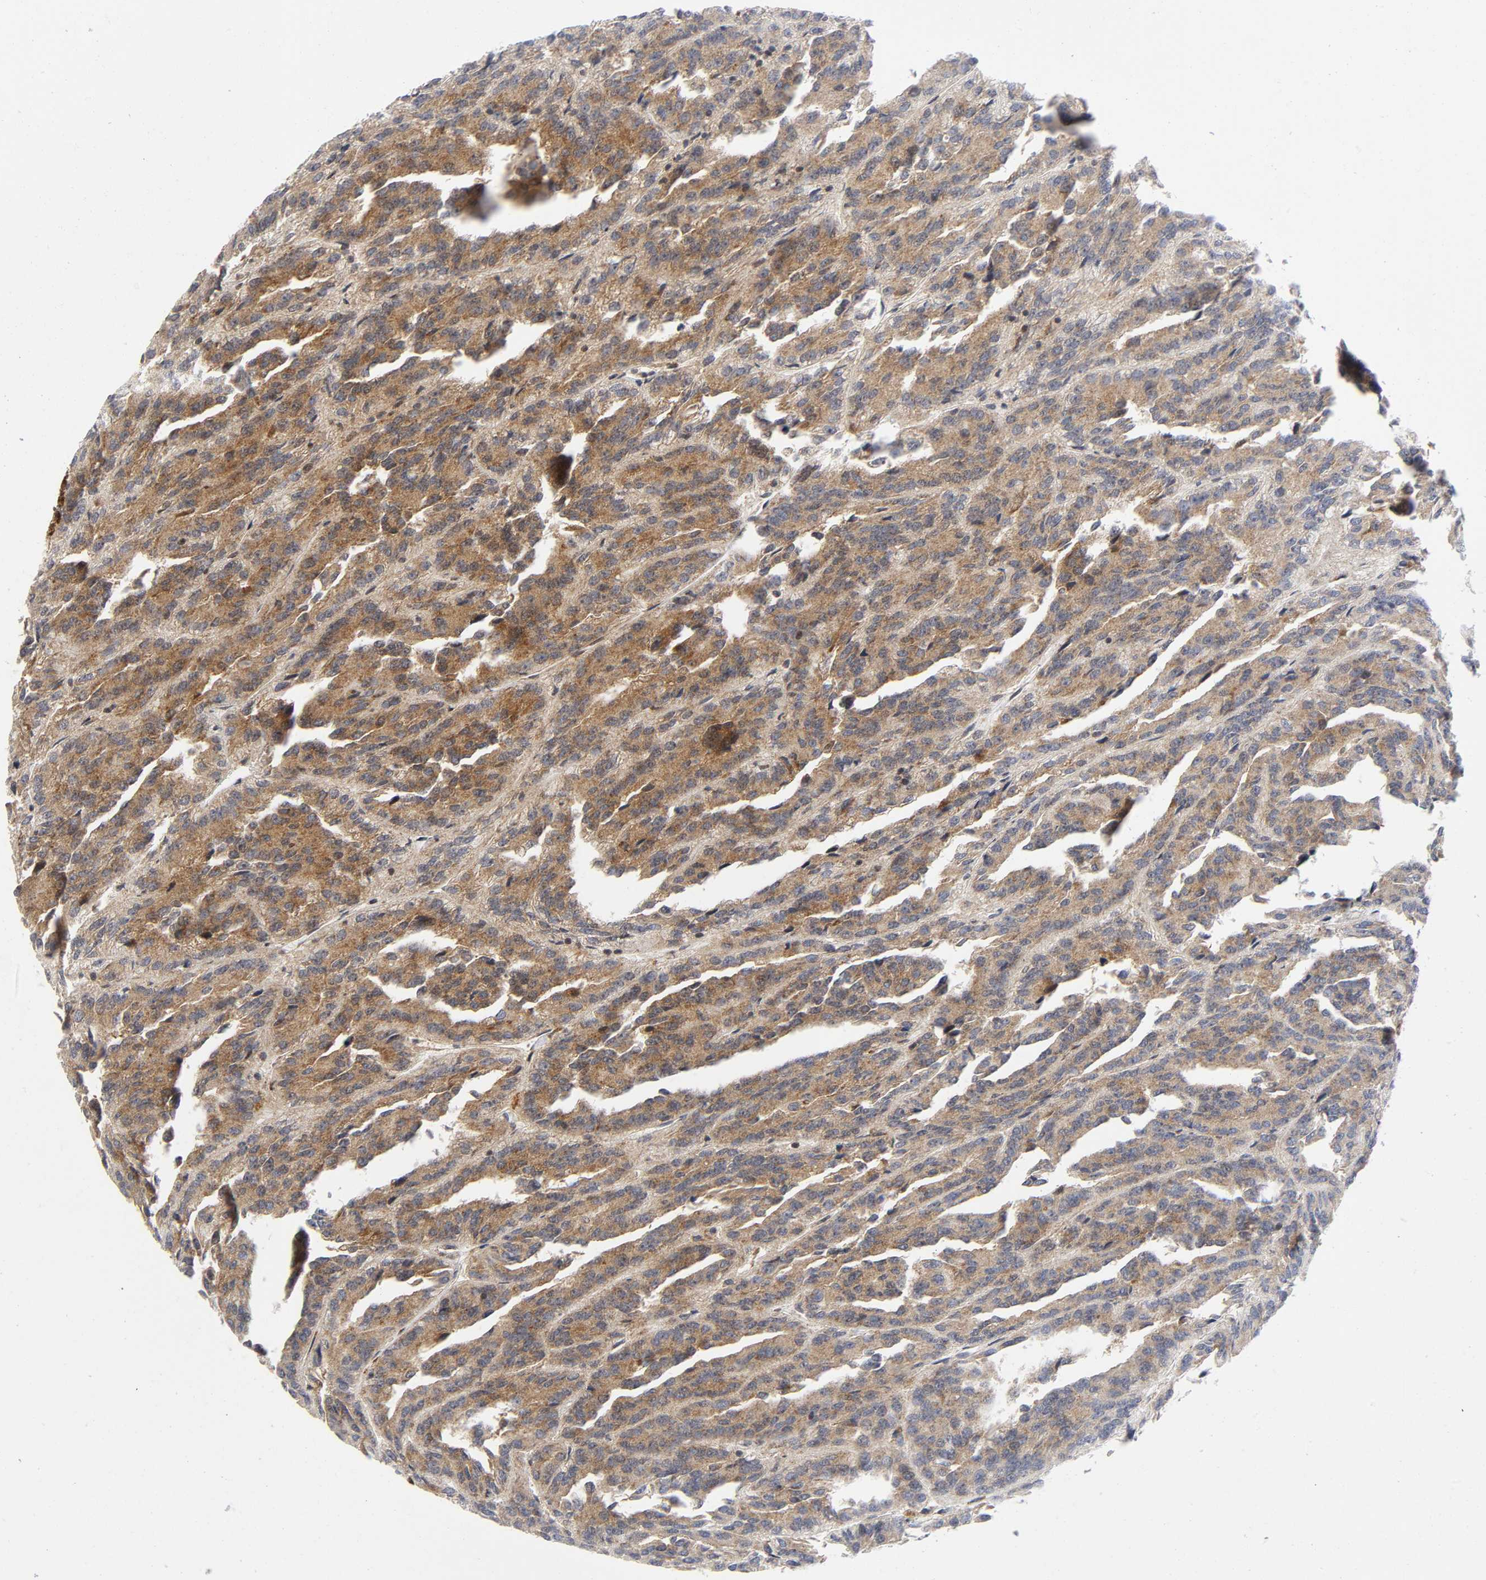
{"staining": {"intensity": "moderate", "quantity": ">75%", "location": "cytoplasmic/membranous"}, "tissue": "renal cancer", "cell_type": "Tumor cells", "image_type": "cancer", "snomed": [{"axis": "morphology", "description": "Adenocarcinoma, NOS"}, {"axis": "topography", "description": "Kidney"}], "caption": "Immunohistochemistry (IHC) of human renal cancer (adenocarcinoma) displays medium levels of moderate cytoplasmic/membranous staining in about >75% of tumor cells. Using DAB (brown) and hematoxylin (blue) stains, captured at high magnification using brightfield microscopy.", "gene": "EIF5", "patient": {"sex": "male", "age": 46}}